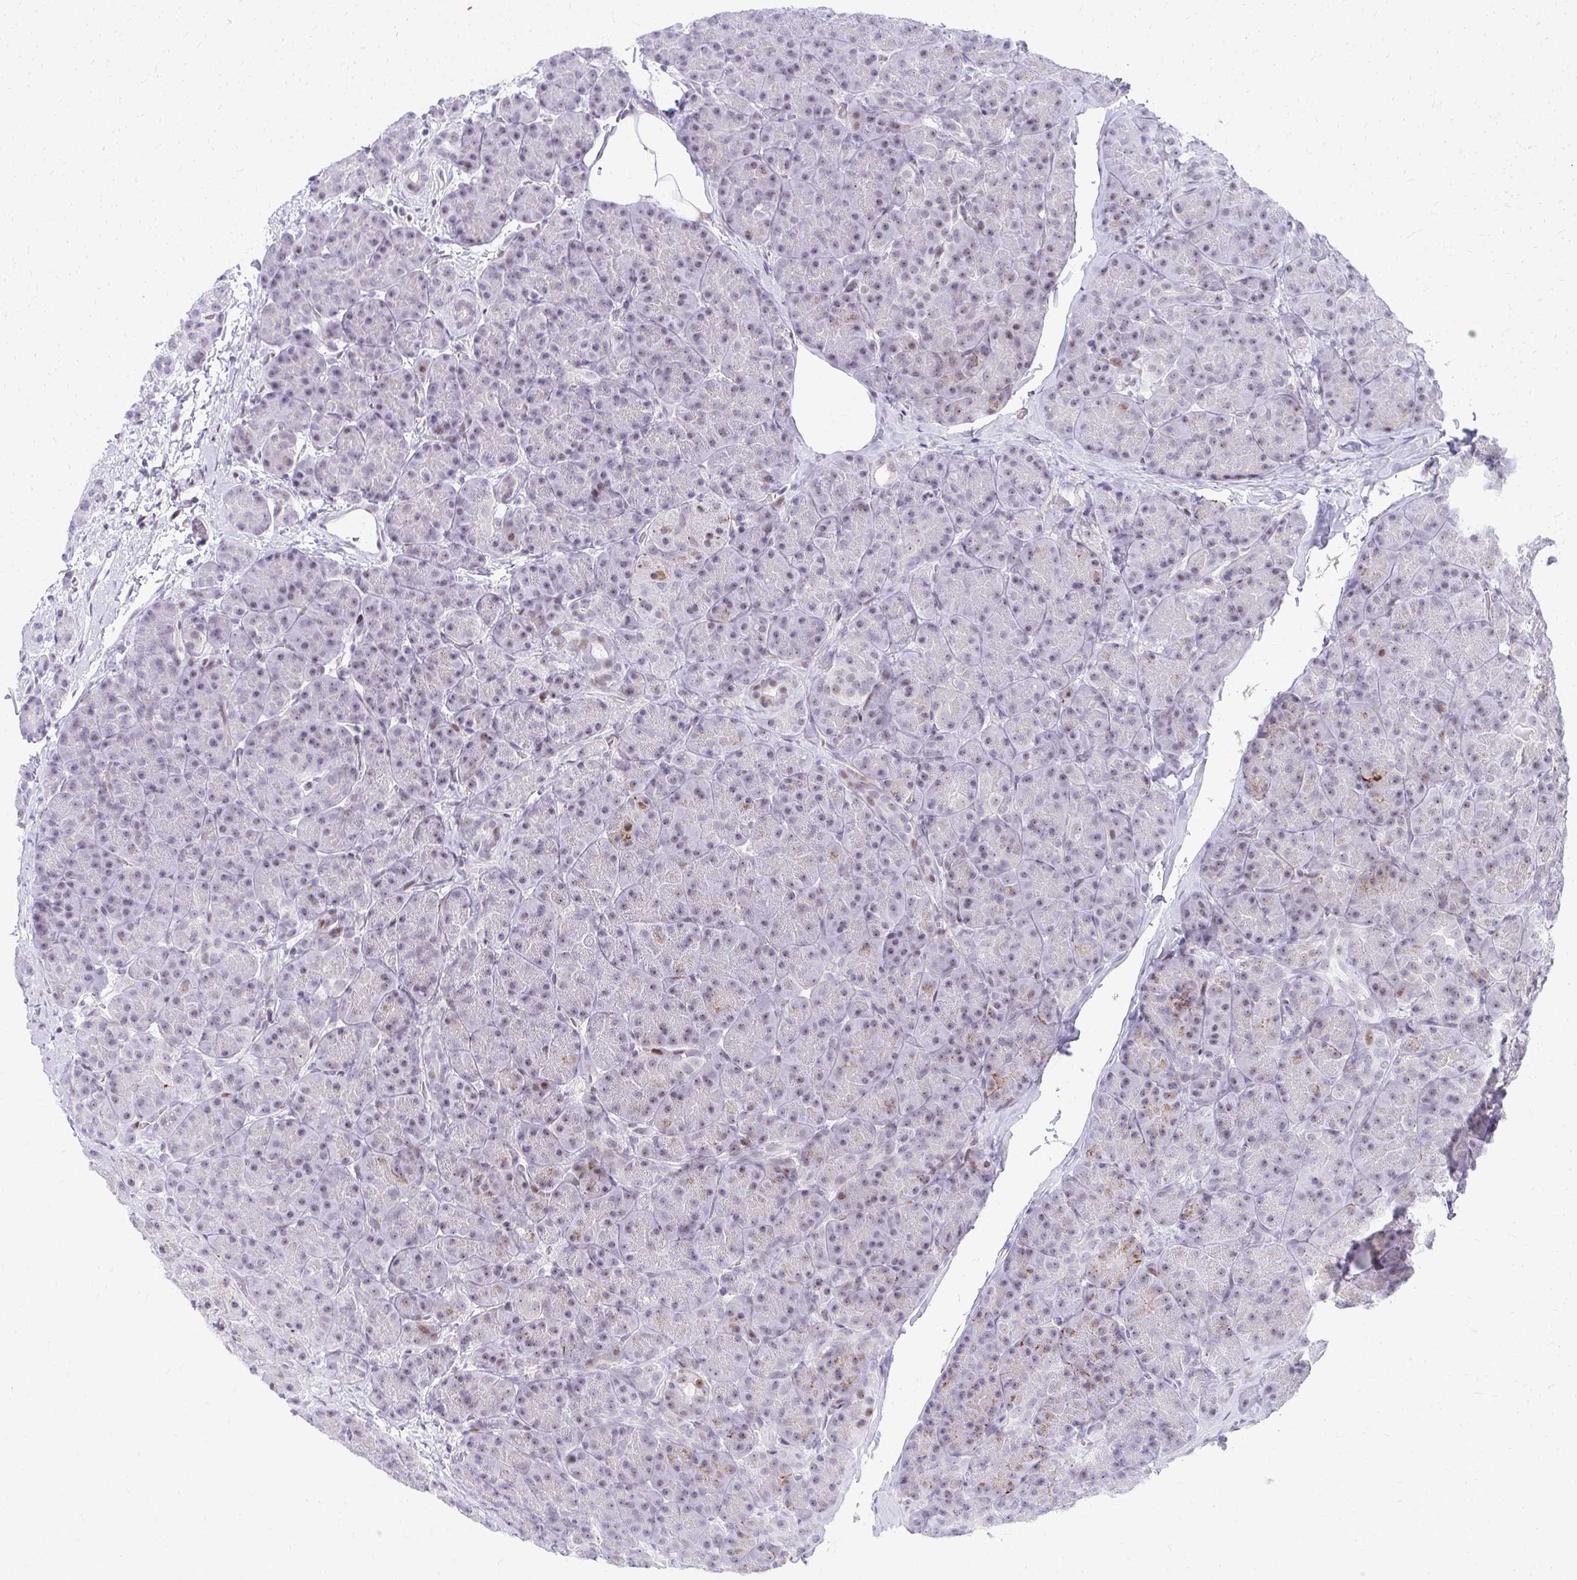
{"staining": {"intensity": "moderate", "quantity": "<25%", "location": "cytoplasmic/membranous,nuclear"}, "tissue": "pancreas", "cell_type": "Exocrine glandular cells", "image_type": "normal", "snomed": [{"axis": "morphology", "description": "Normal tissue, NOS"}, {"axis": "topography", "description": "Pancreas"}], "caption": "Exocrine glandular cells reveal low levels of moderate cytoplasmic/membranous,nuclear expression in about <25% of cells in benign pancreas. Immunohistochemistry stains the protein in brown and the nuclei are stained blue.", "gene": "GLDN", "patient": {"sex": "male", "age": 57}}